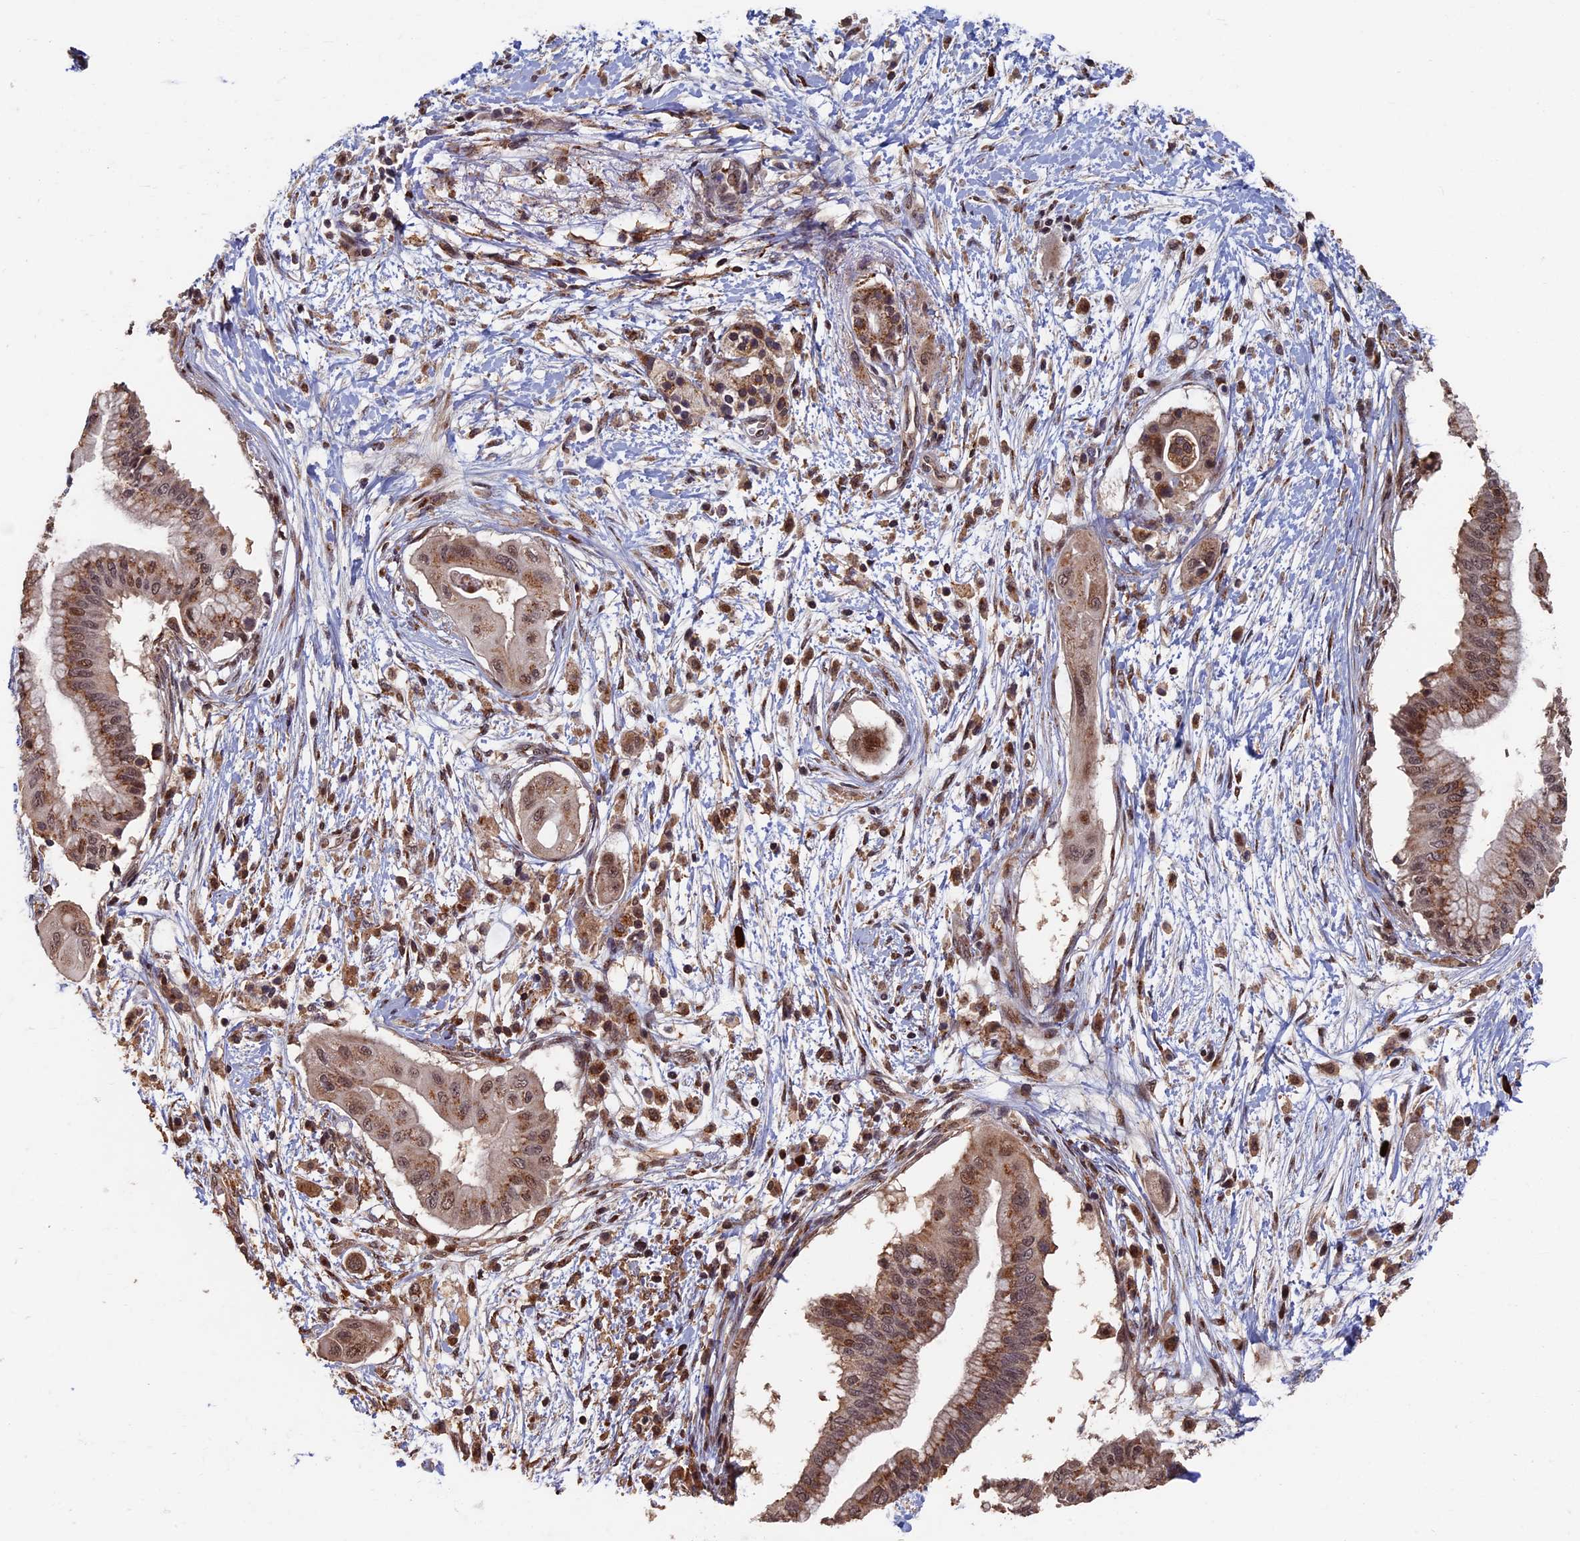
{"staining": {"intensity": "moderate", "quantity": ">75%", "location": "cytoplasmic/membranous,nuclear"}, "tissue": "pancreatic cancer", "cell_type": "Tumor cells", "image_type": "cancer", "snomed": [{"axis": "morphology", "description": "Adenocarcinoma, NOS"}, {"axis": "topography", "description": "Pancreas"}], "caption": "Approximately >75% of tumor cells in human pancreatic adenocarcinoma demonstrate moderate cytoplasmic/membranous and nuclear protein staining as visualized by brown immunohistochemical staining.", "gene": "RASGRF1", "patient": {"sex": "male", "age": 68}}